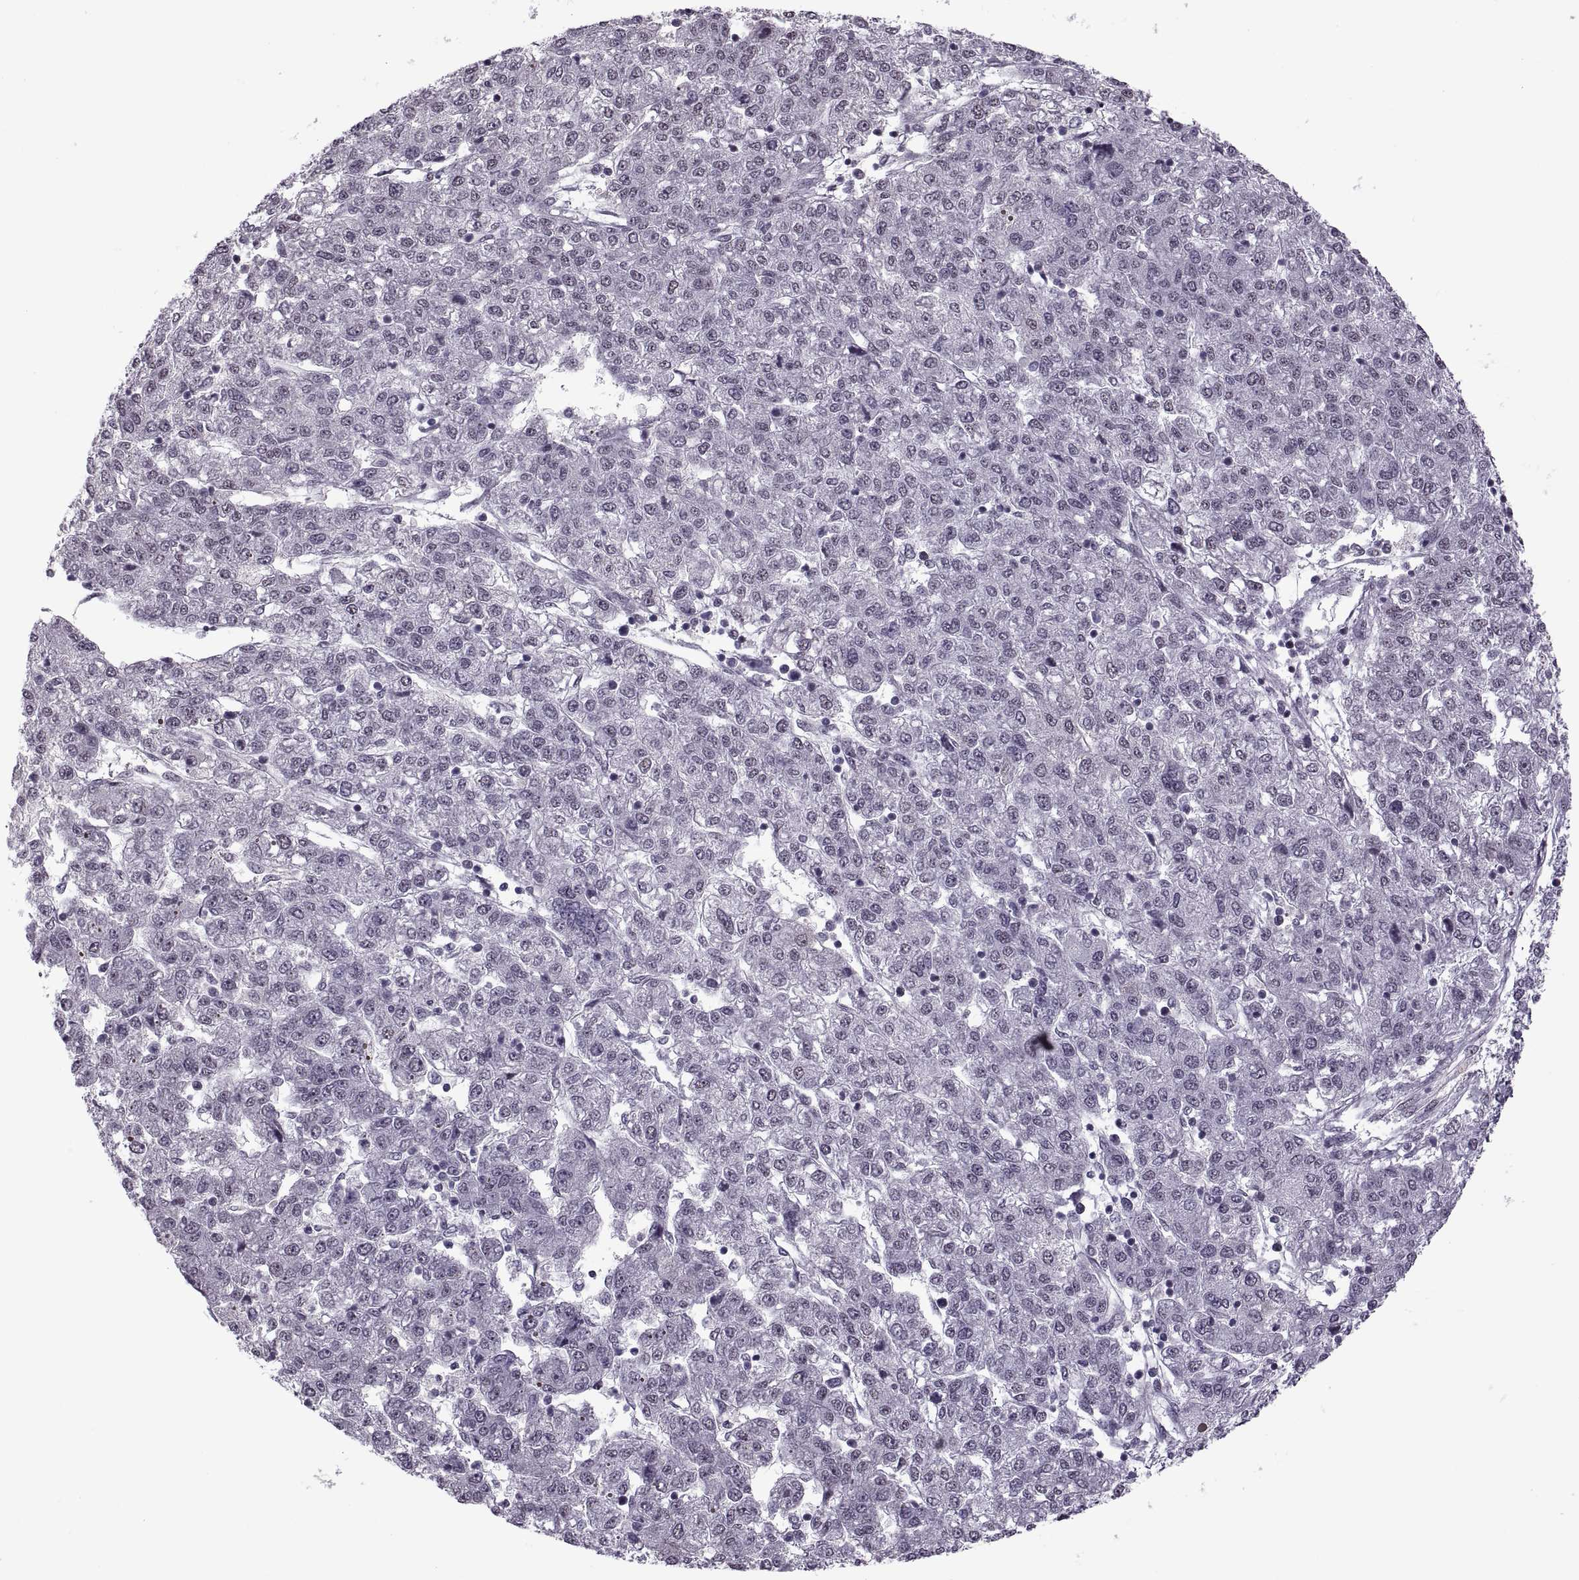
{"staining": {"intensity": "negative", "quantity": "none", "location": "none"}, "tissue": "liver cancer", "cell_type": "Tumor cells", "image_type": "cancer", "snomed": [{"axis": "morphology", "description": "Carcinoma, Hepatocellular, NOS"}, {"axis": "topography", "description": "Liver"}], "caption": "Immunohistochemistry (IHC) image of liver hepatocellular carcinoma stained for a protein (brown), which displays no staining in tumor cells. (Immunohistochemistry (IHC), brightfield microscopy, high magnification).", "gene": "MAGEA4", "patient": {"sex": "male", "age": 56}}